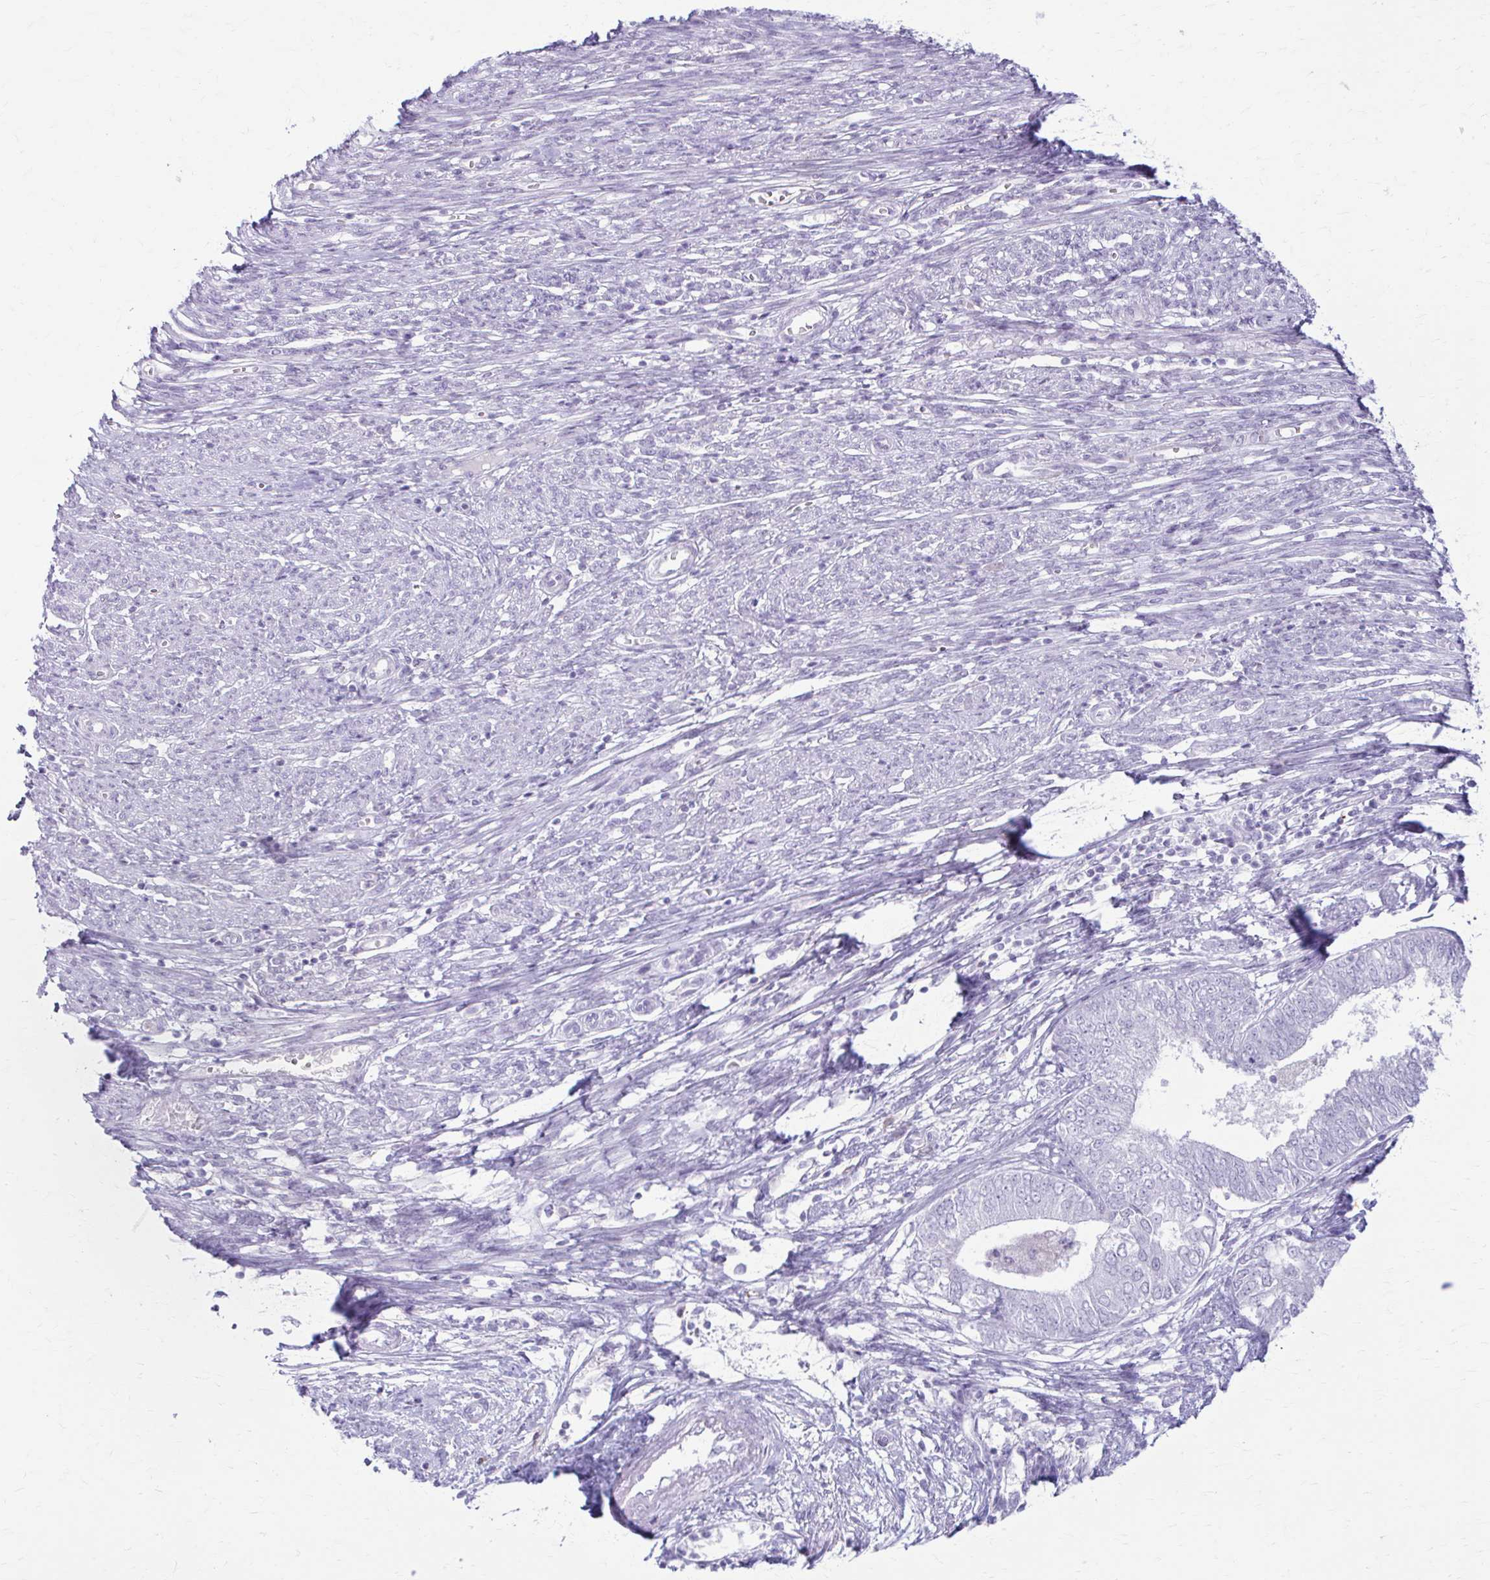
{"staining": {"intensity": "negative", "quantity": "none", "location": "none"}, "tissue": "endometrial cancer", "cell_type": "Tumor cells", "image_type": "cancer", "snomed": [{"axis": "morphology", "description": "Adenocarcinoma, NOS"}, {"axis": "topography", "description": "Endometrium"}], "caption": "Human adenocarcinoma (endometrial) stained for a protein using immunohistochemistry (IHC) demonstrates no staining in tumor cells.", "gene": "LDLRAP1", "patient": {"sex": "female", "age": 62}}